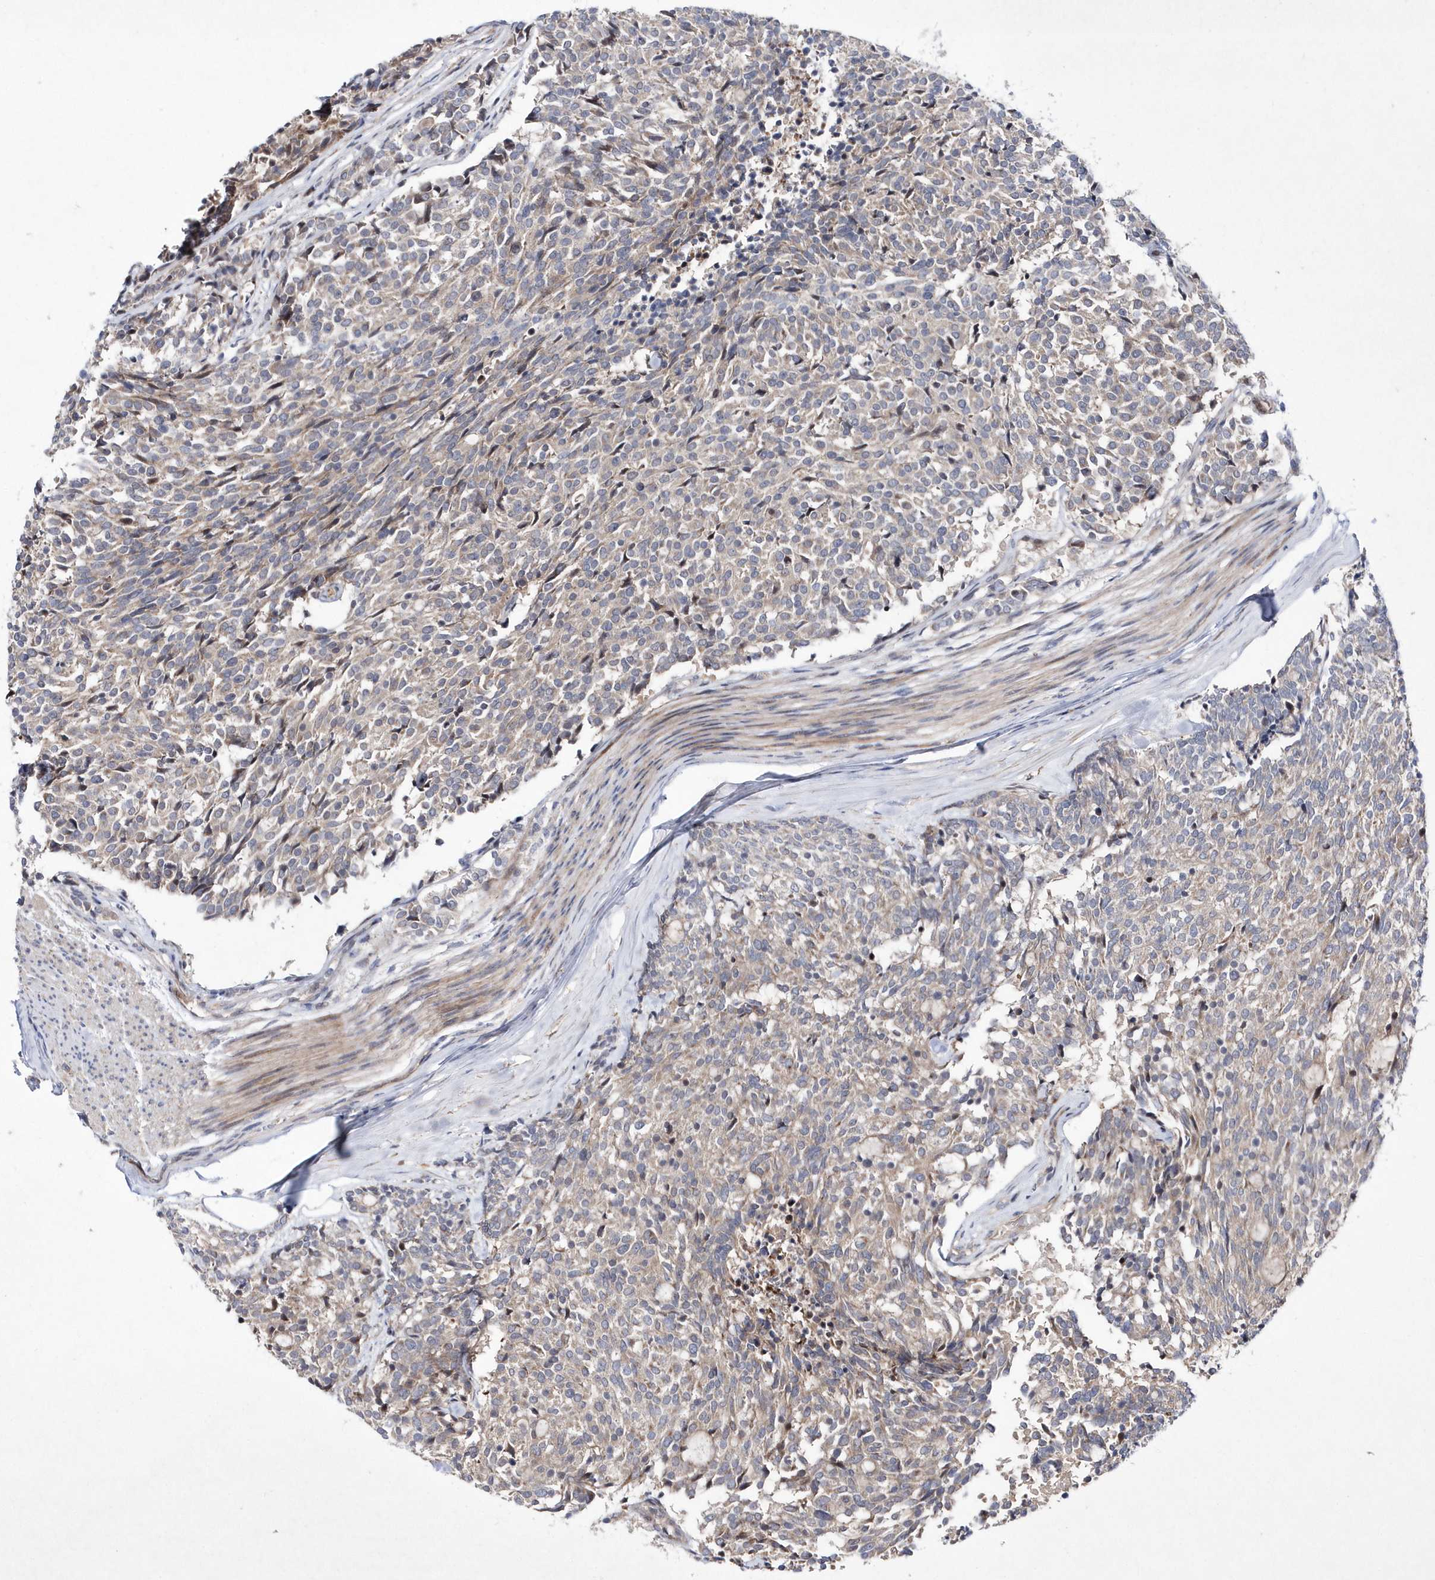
{"staining": {"intensity": "negative", "quantity": "none", "location": "none"}, "tissue": "carcinoid", "cell_type": "Tumor cells", "image_type": "cancer", "snomed": [{"axis": "morphology", "description": "Carcinoid, malignant, NOS"}, {"axis": "topography", "description": "Pancreas"}], "caption": "An immunohistochemistry (IHC) photomicrograph of malignant carcinoid is shown. There is no staining in tumor cells of malignant carcinoid.", "gene": "DSPP", "patient": {"sex": "female", "age": 54}}